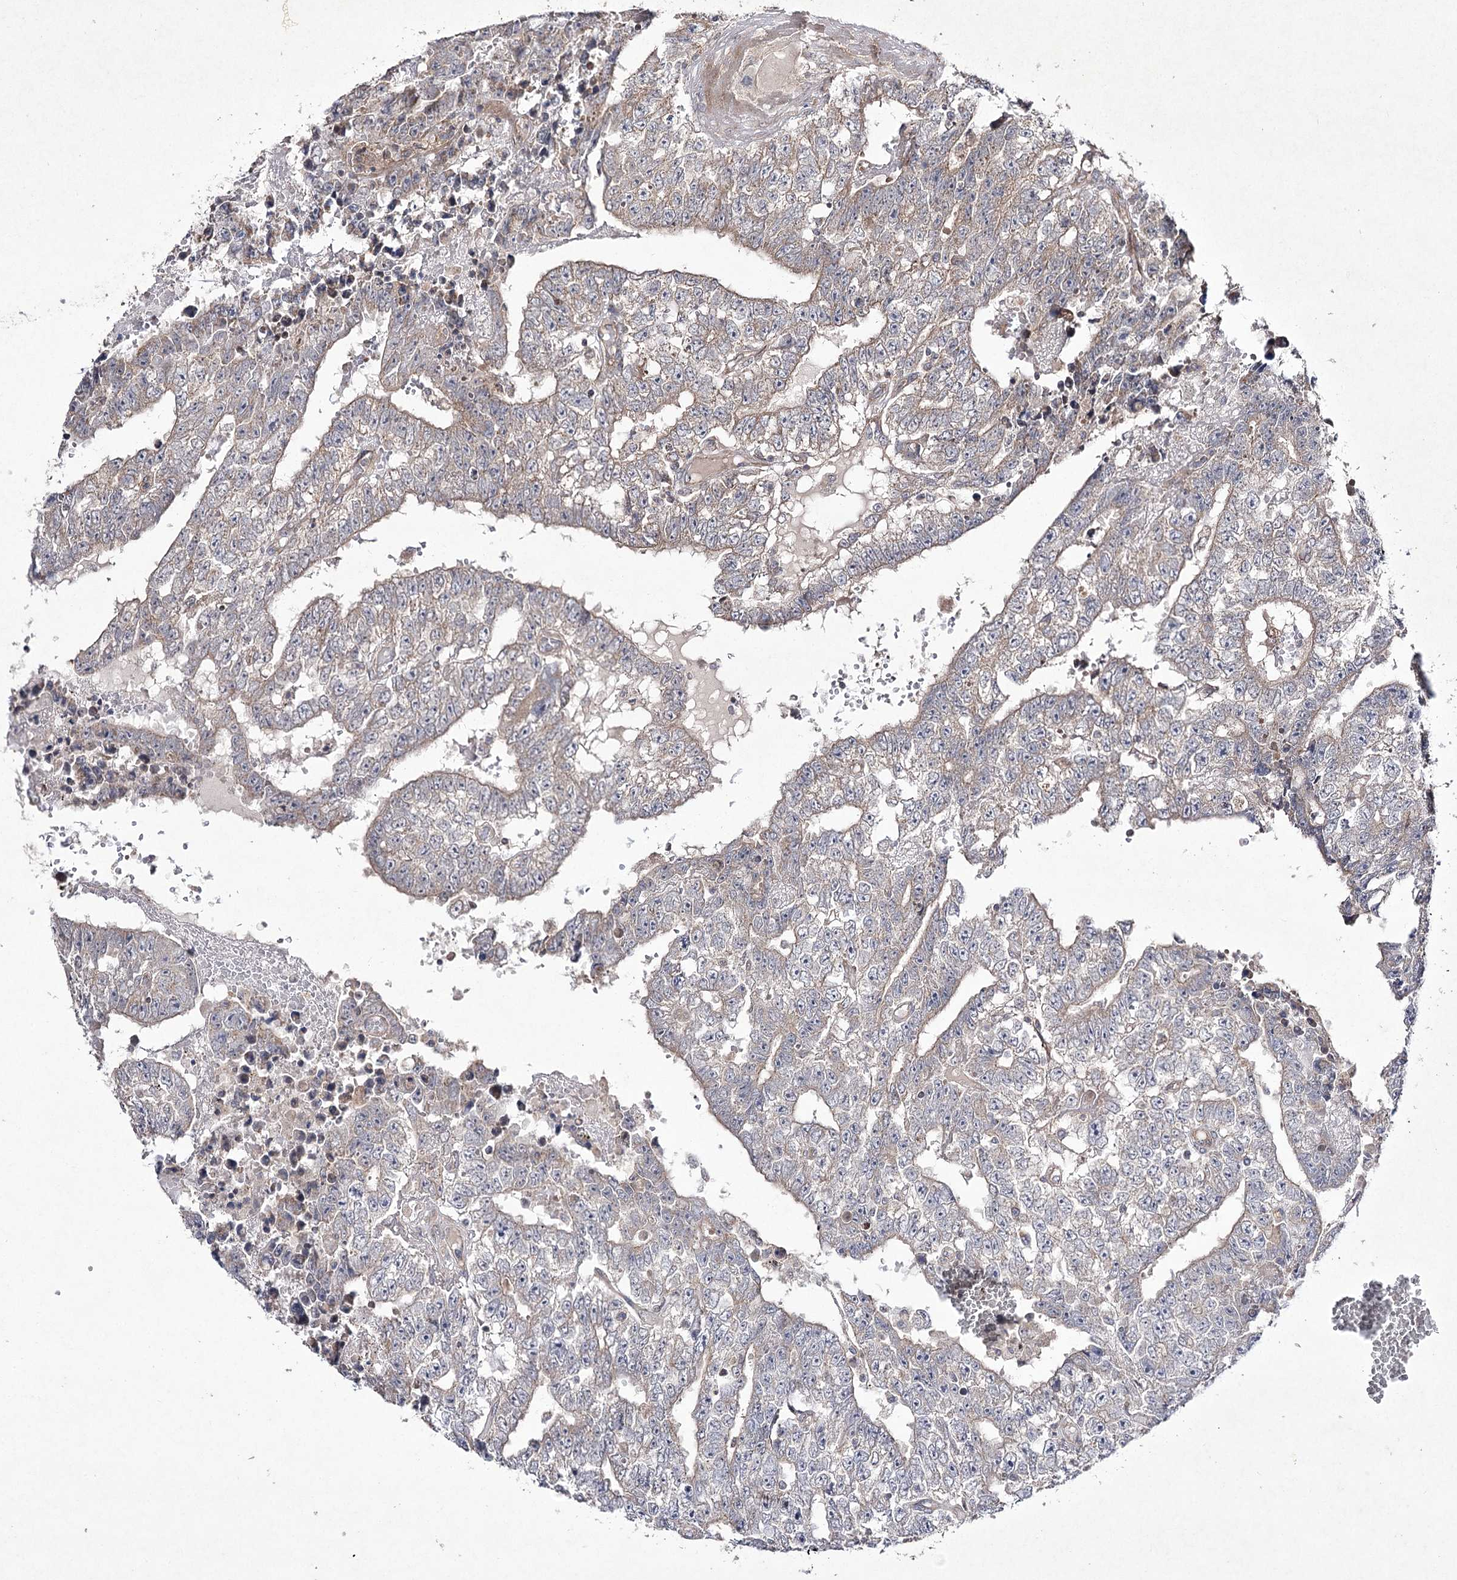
{"staining": {"intensity": "negative", "quantity": "none", "location": "none"}, "tissue": "testis cancer", "cell_type": "Tumor cells", "image_type": "cancer", "snomed": [{"axis": "morphology", "description": "Carcinoma, Embryonal, NOS"}, {"axis": "topography", "description": "Testis"}], "caption": "This is an immunohistochemistry (IHC) histopathology image of human testis cancer. There is no positivity in tumor cells.", "gene": "FANCL", "patient": {"sex": "male", "age": 25}}